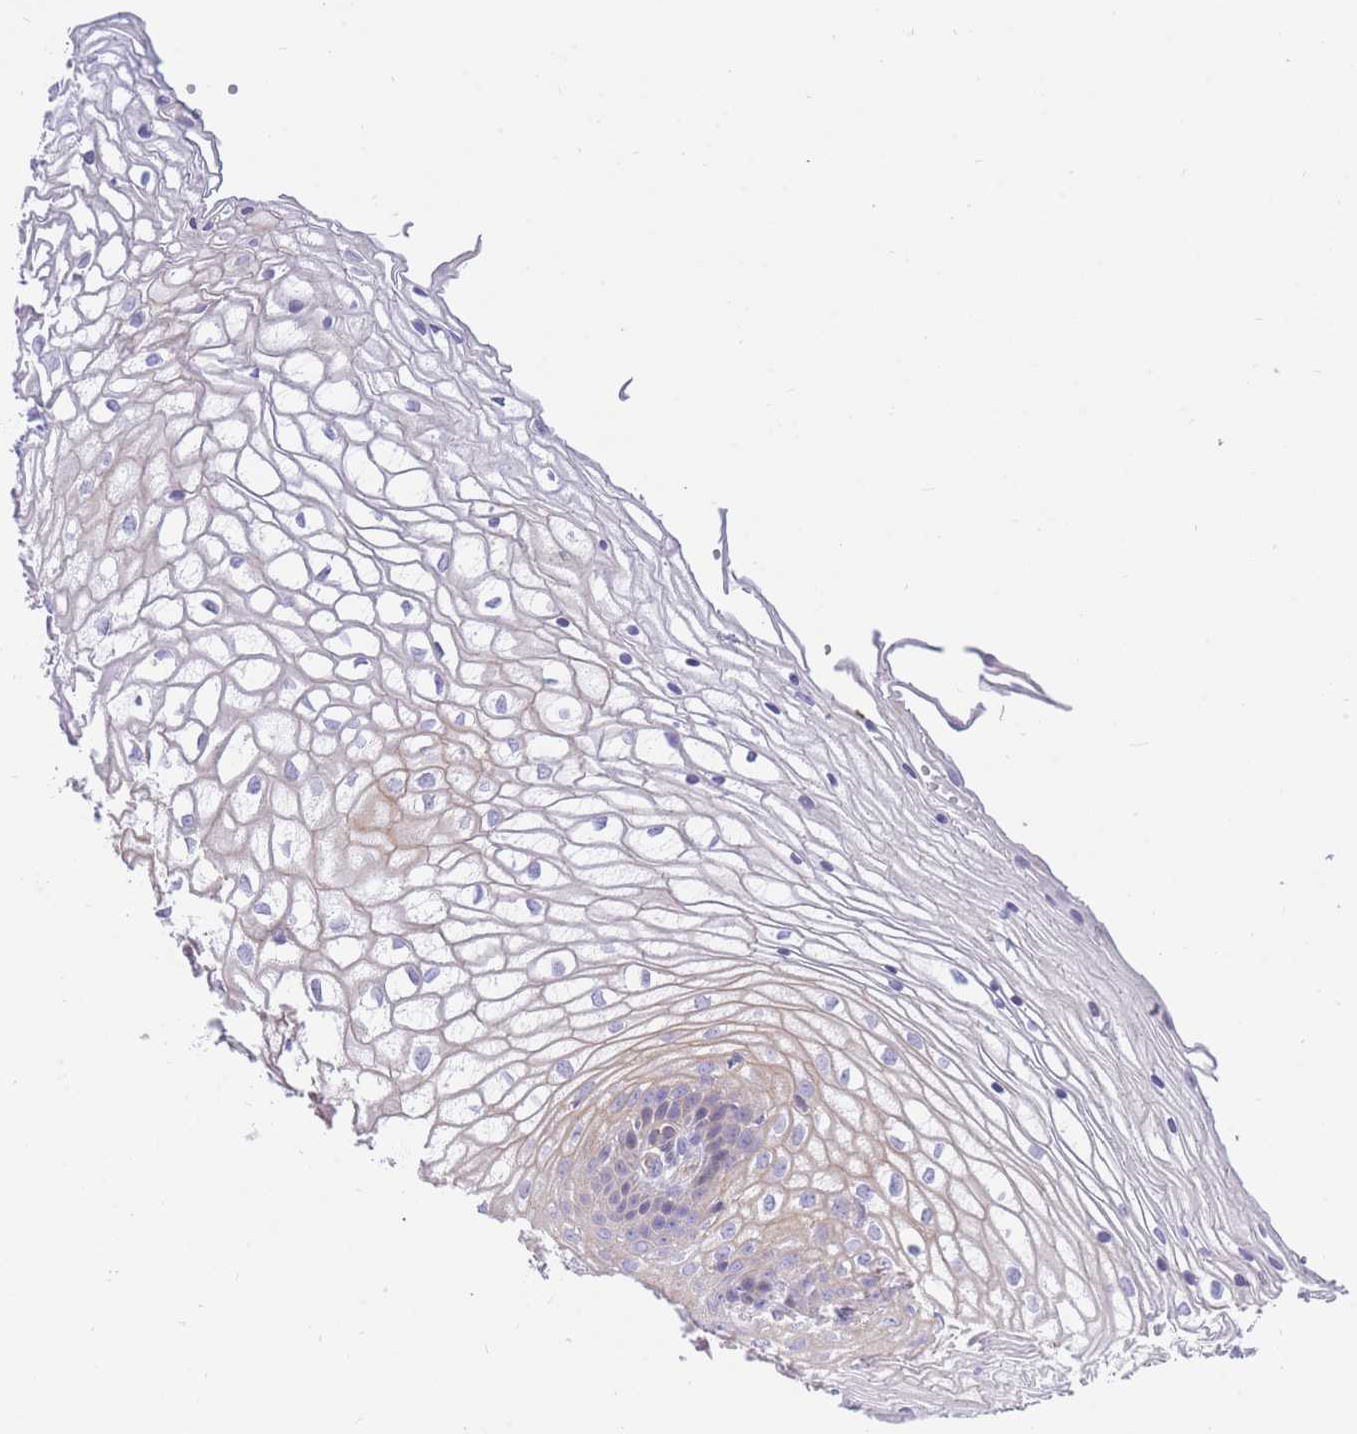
{"staining": {"intensity": "negative", "quantity": "none", "location": "none"}, "tissue": "vagina", "cell_type": "Squamous epithelial cells", "image_type": "normal", "snomed": [{"axis": "morphology", "description": "Normal tissue, NOS"}, {"axis": "topography", "description": "Vagina"}], "caption": "Immunohistochemistry of benign human vagina displays no positivity in squamous epithelial cells. (DAB (3,3'-diaminobenzidine) immunohistochemistry, high magnification).", "gene": "SULT1A1", "patient": {"sex": "female", "age": 34}}